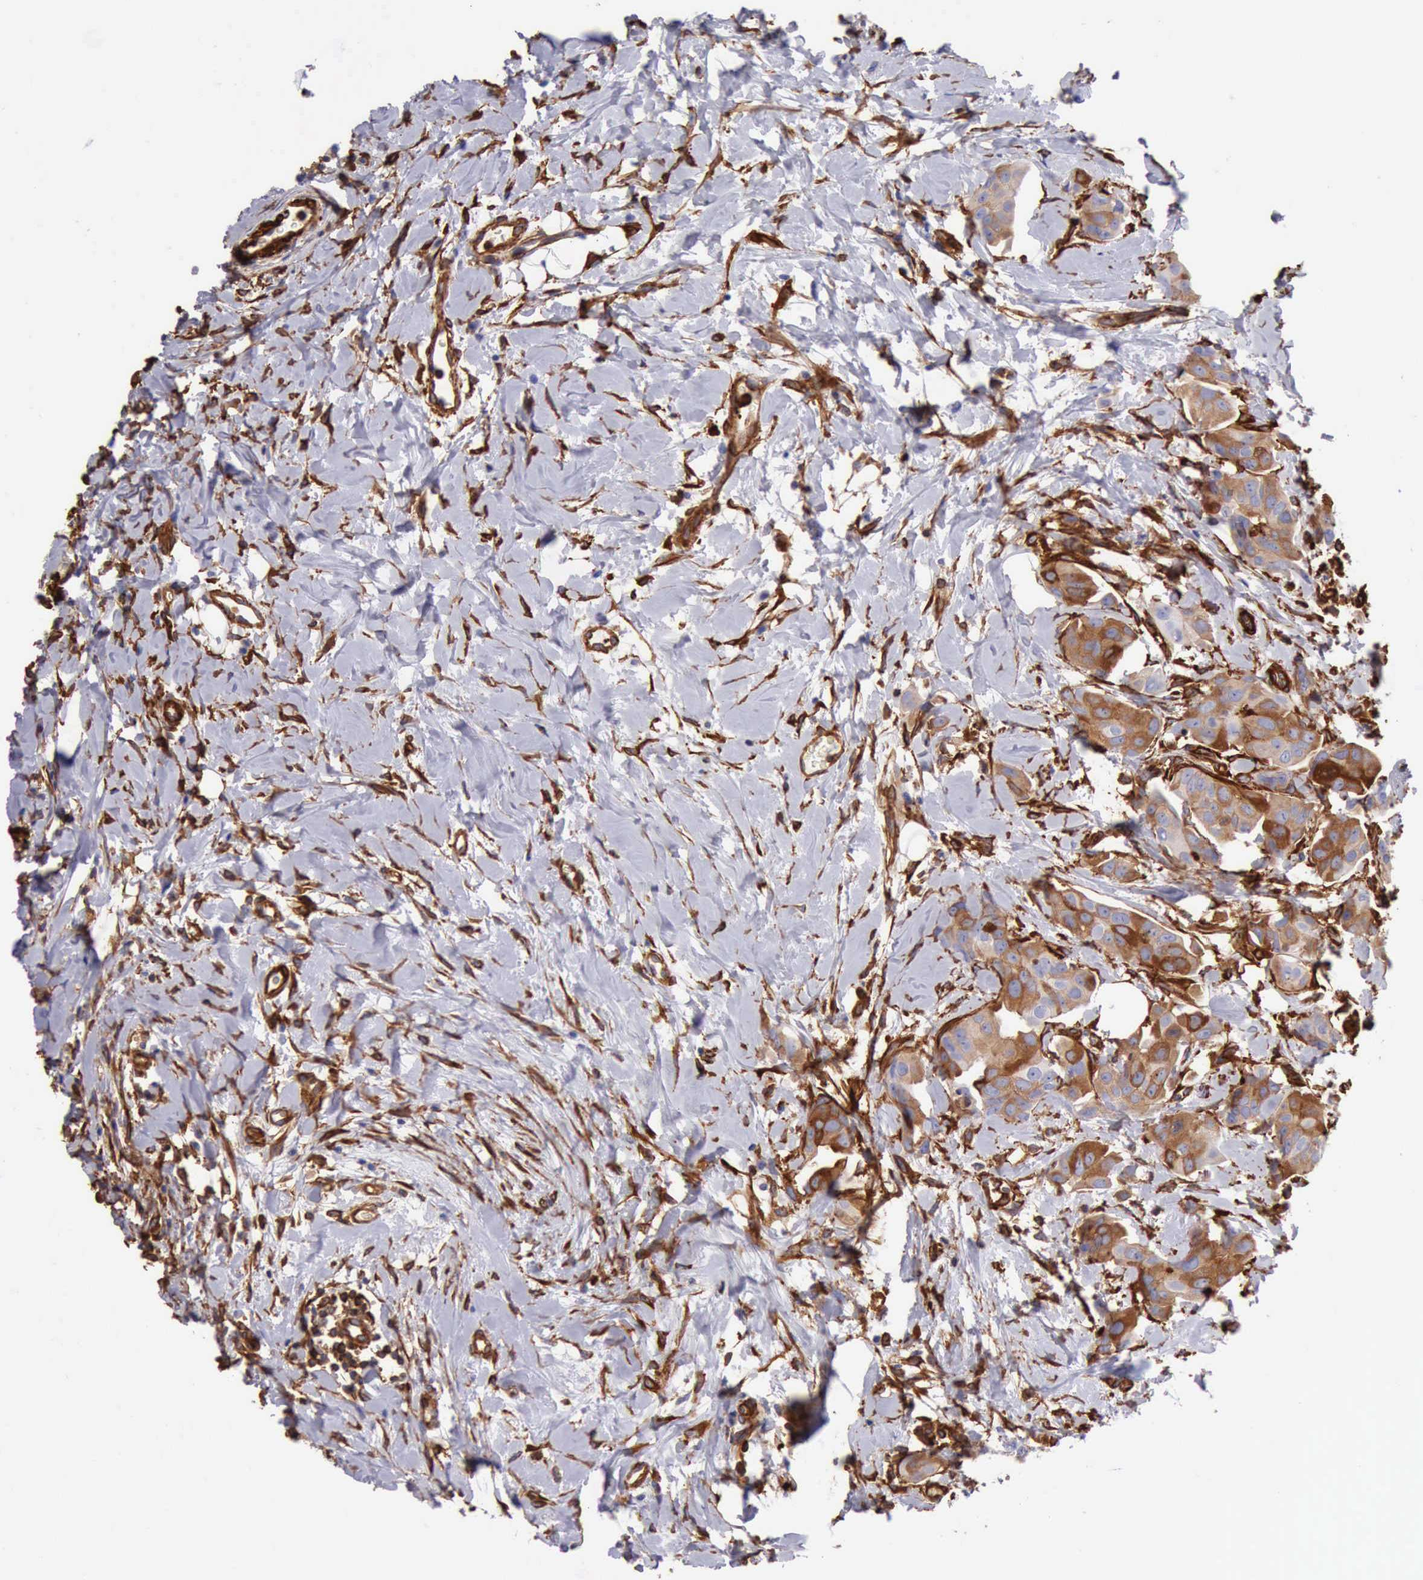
{"staining": {"intensity": "moderate", "quantity": ">75%", "location": "cytoplasmic/membranous"}, "tissue": "breast cancer", "cell_type": "Tumor cells", "image_type": "cancer", "snomed": [{"axis": "morphology", "description": "Duct carcinoma"}, {"axis": "topography", "description": "Breast"}], "caption": "This is a photomicrograph of immunohistochemistry staining of breast cancer, which shows moderate expression in the cytoplasmic/membranous of tumor cells.", "gene": "FLNA", "patient": {"sex": "female", "age": 40}}